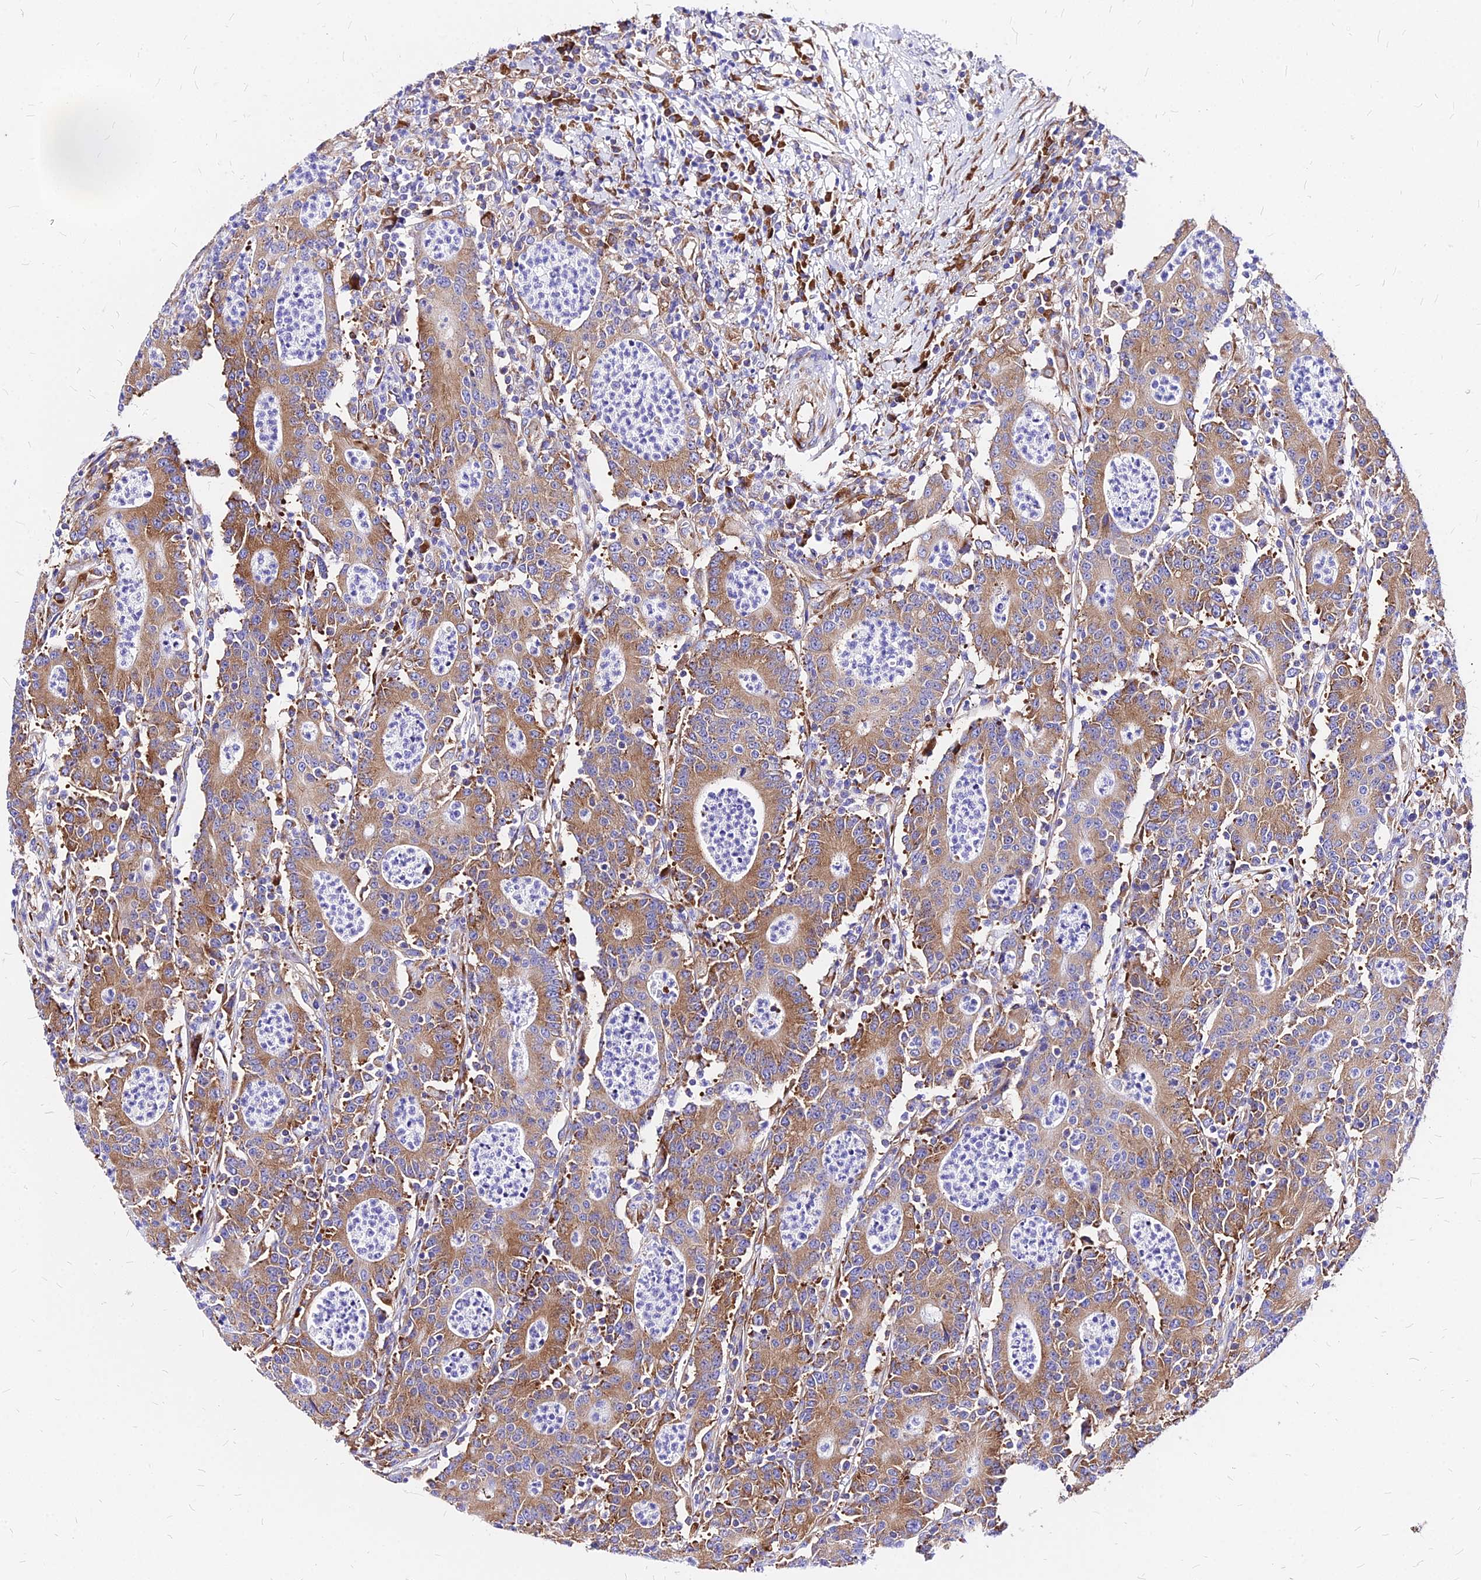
{"staining": {"intensity": "moderate", "quantity": ">75%", "location": "cytoplasmic/membranous"}, "tissue": "colorectal cancer", "cell_type": "Tumor cells", "image_type": "cancer", "snomed": [{"axis": "morphology", "description": "Adenocarcinoma, NOS"}, {"axis": "topography", "description": "Colon"}], "caption": "Immunohistochemical staining of human colorectal cancer (adenocarcinoma) demonstrates moderate cytoplasmic/membranous protein positivity in about >75% of tumor cells.", "gene": "RPL19", "patient": {"sex": "male", "age": 83}}